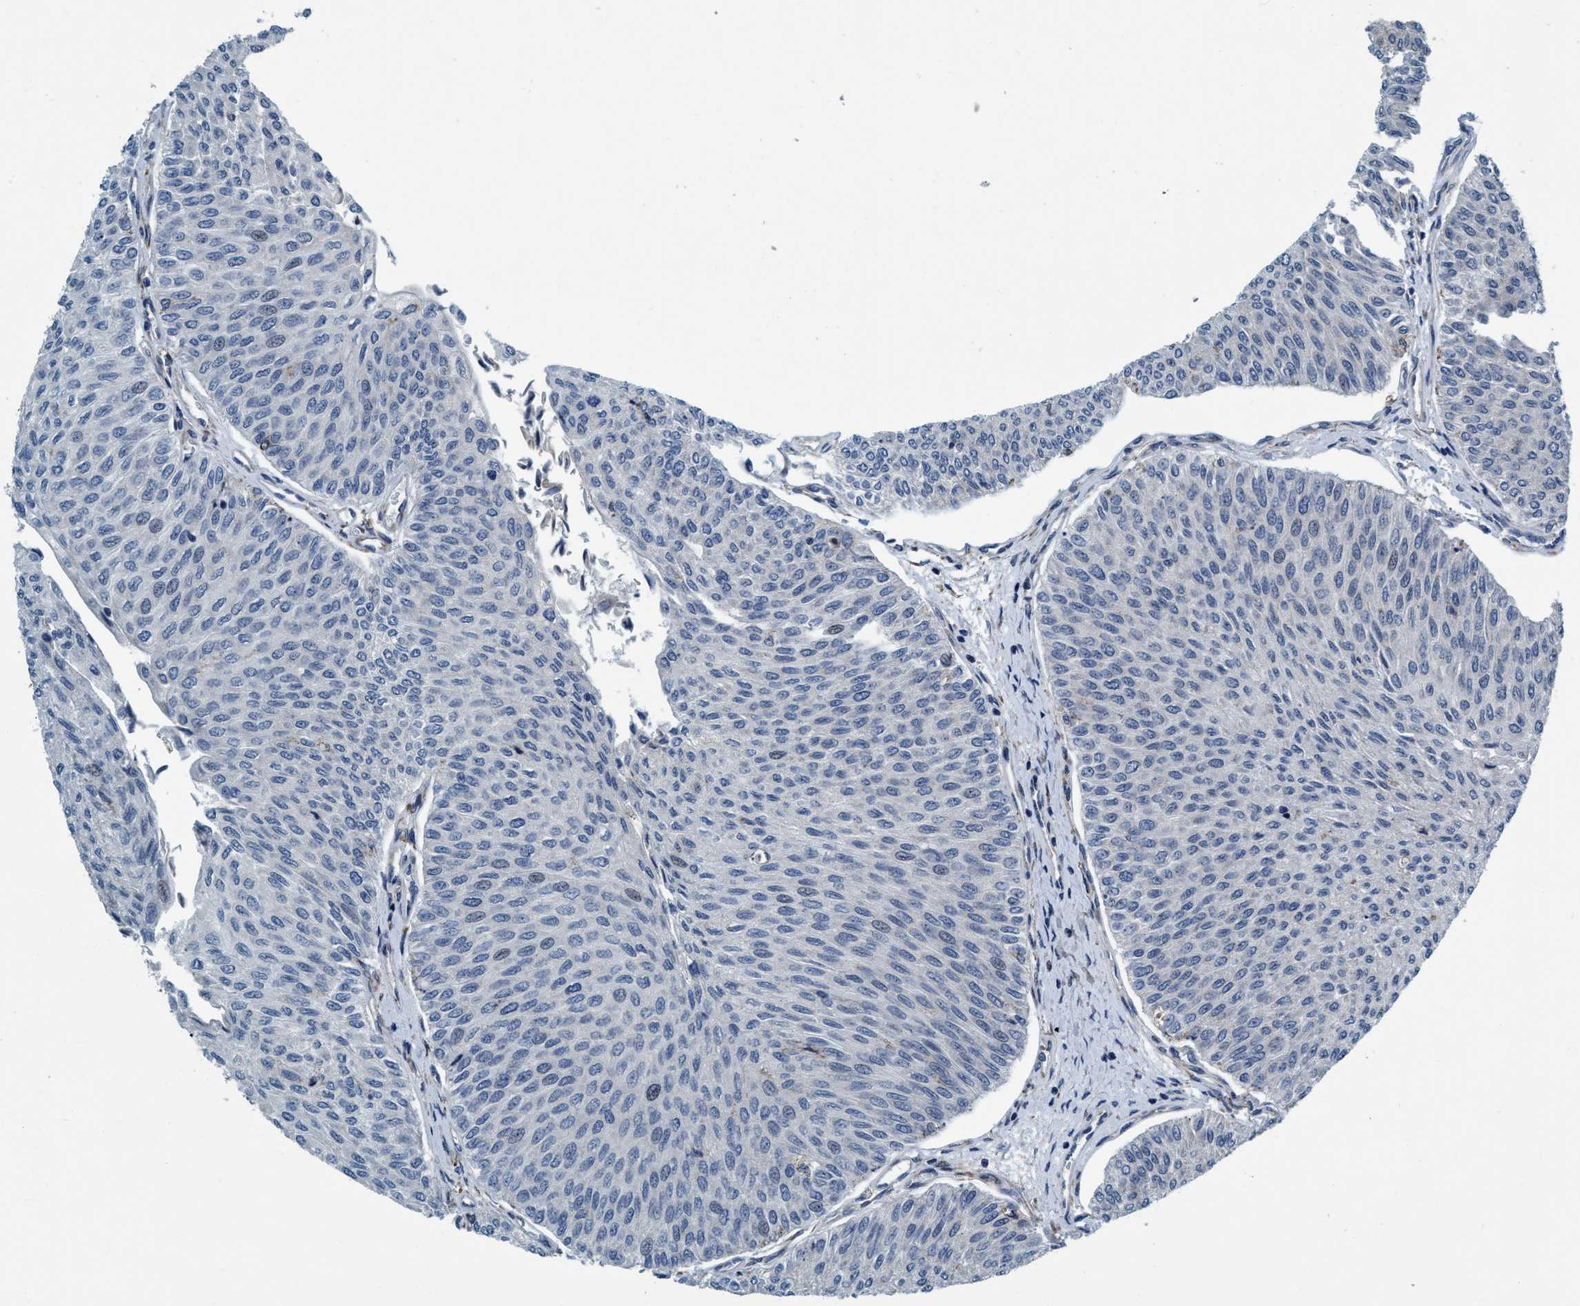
{"staining": {"intensity": "negative", "quantity": "none", "location": "none"}, "tissue": "urothelial cancer", "cell_type": "Tumor cells", "image_type": "cancer", "snomed": [{"axis": "morphology", "description": "Urothelial carcinoma, Low grade"}, {"axis": "topography", "description": "Urinary bladder"}], "caption": "Tumor cells show no significant positivity in low-grade urothelial carcinoma.", "gene": "ARMC9", "patient": {"sex": "male", "age": 78}}